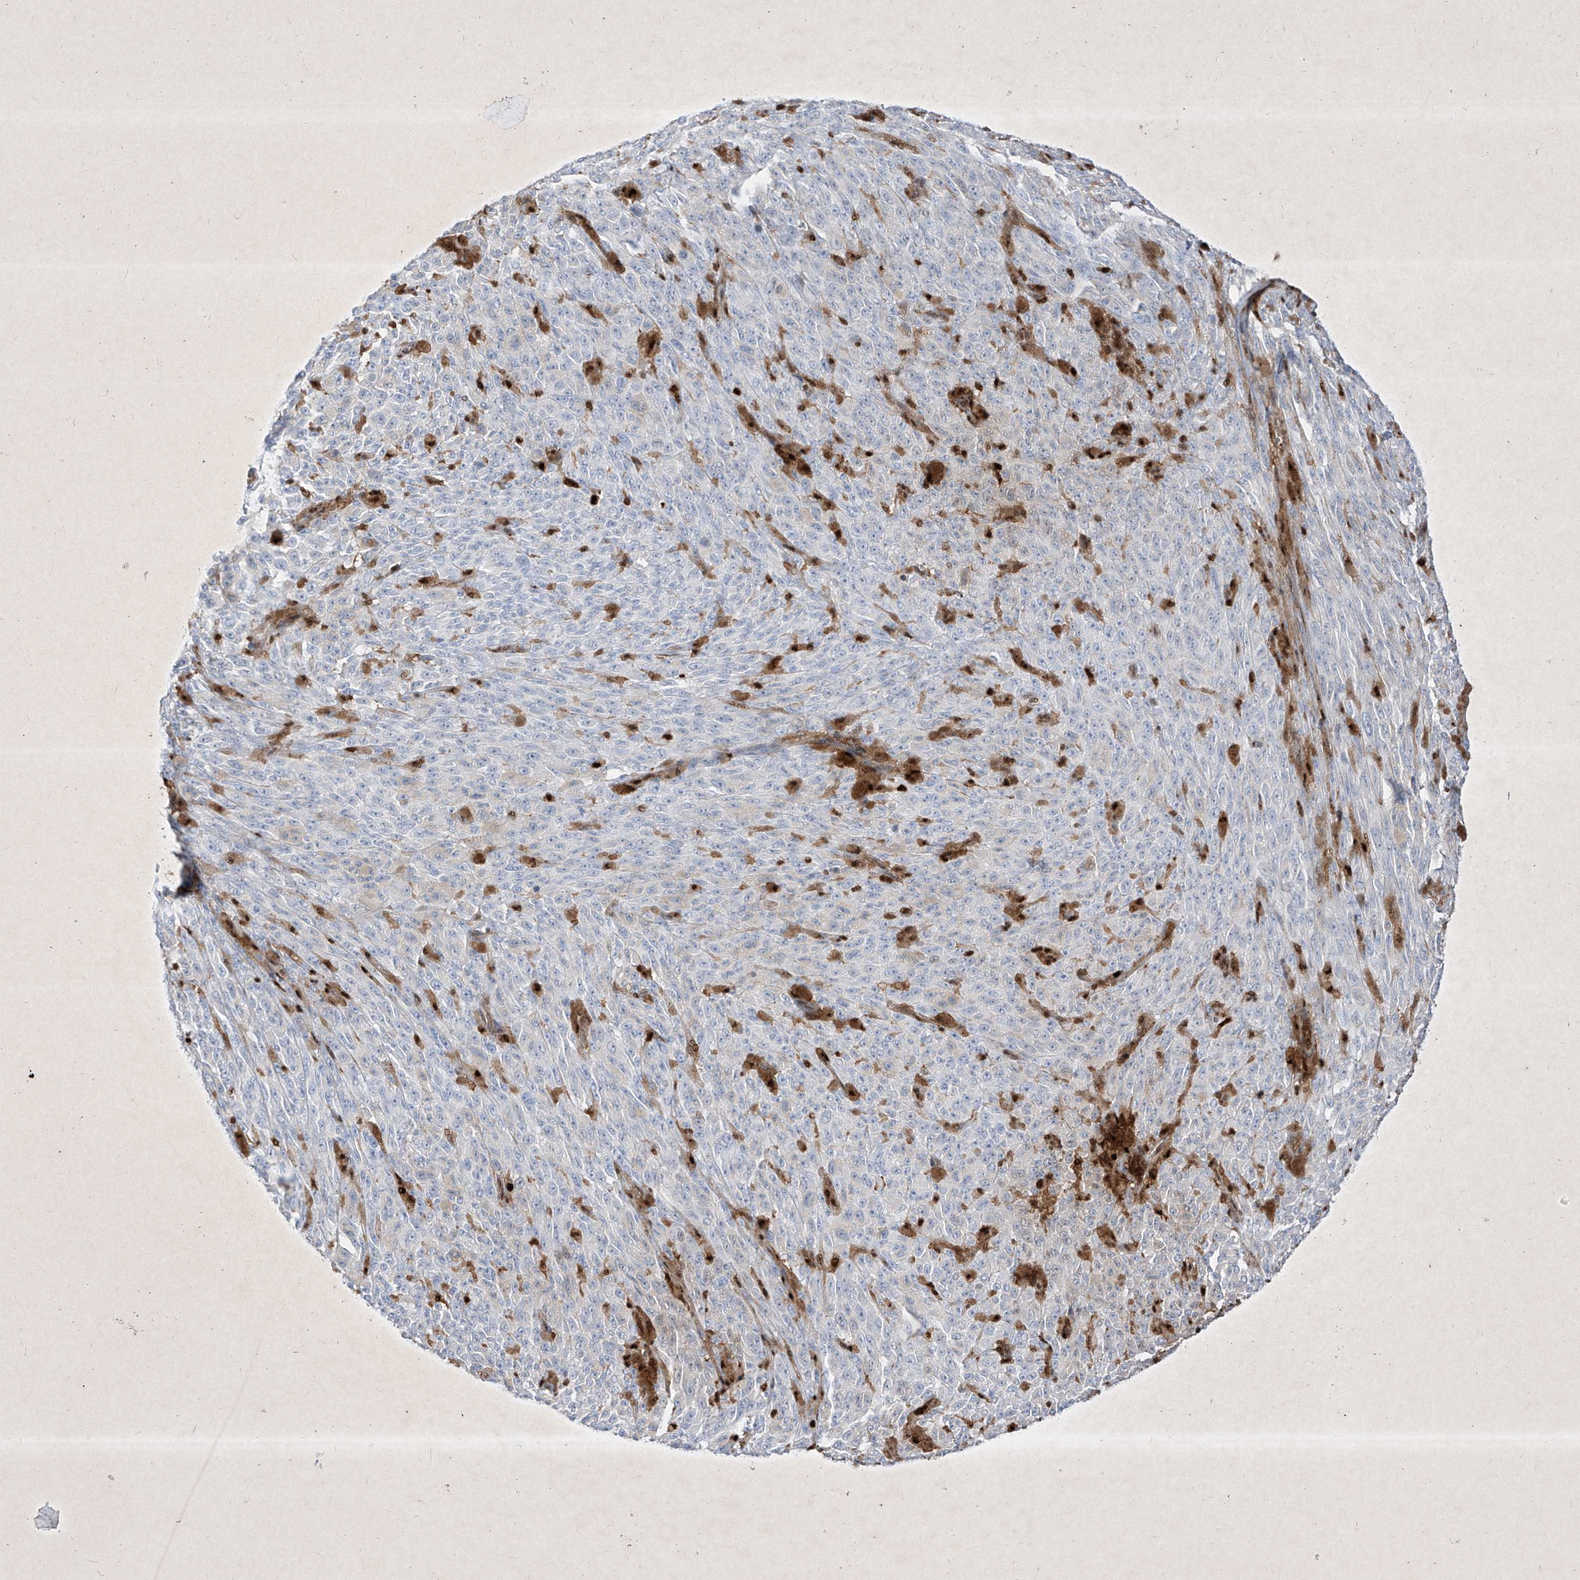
{"staining": {"intensity": "negative", "quantity": "none", "location": "none"}, "tissue": "melanoma", "cell_type": "Tumor cells", "image_type": "cancer", "snomed": [{"axis": "morphology", "description": "Malignant melanoma, NOS"}, {"axis": "topography", "description": "Skin"}], "caption": "A photomicrograph of malignant melanoma stained for a protein demonstrates no brown staining in tumor cells. (DAB IHC with hematoxylin counter stain).", "gene": "PSMB10", "patient": {"sex": "female", "age": 82}}